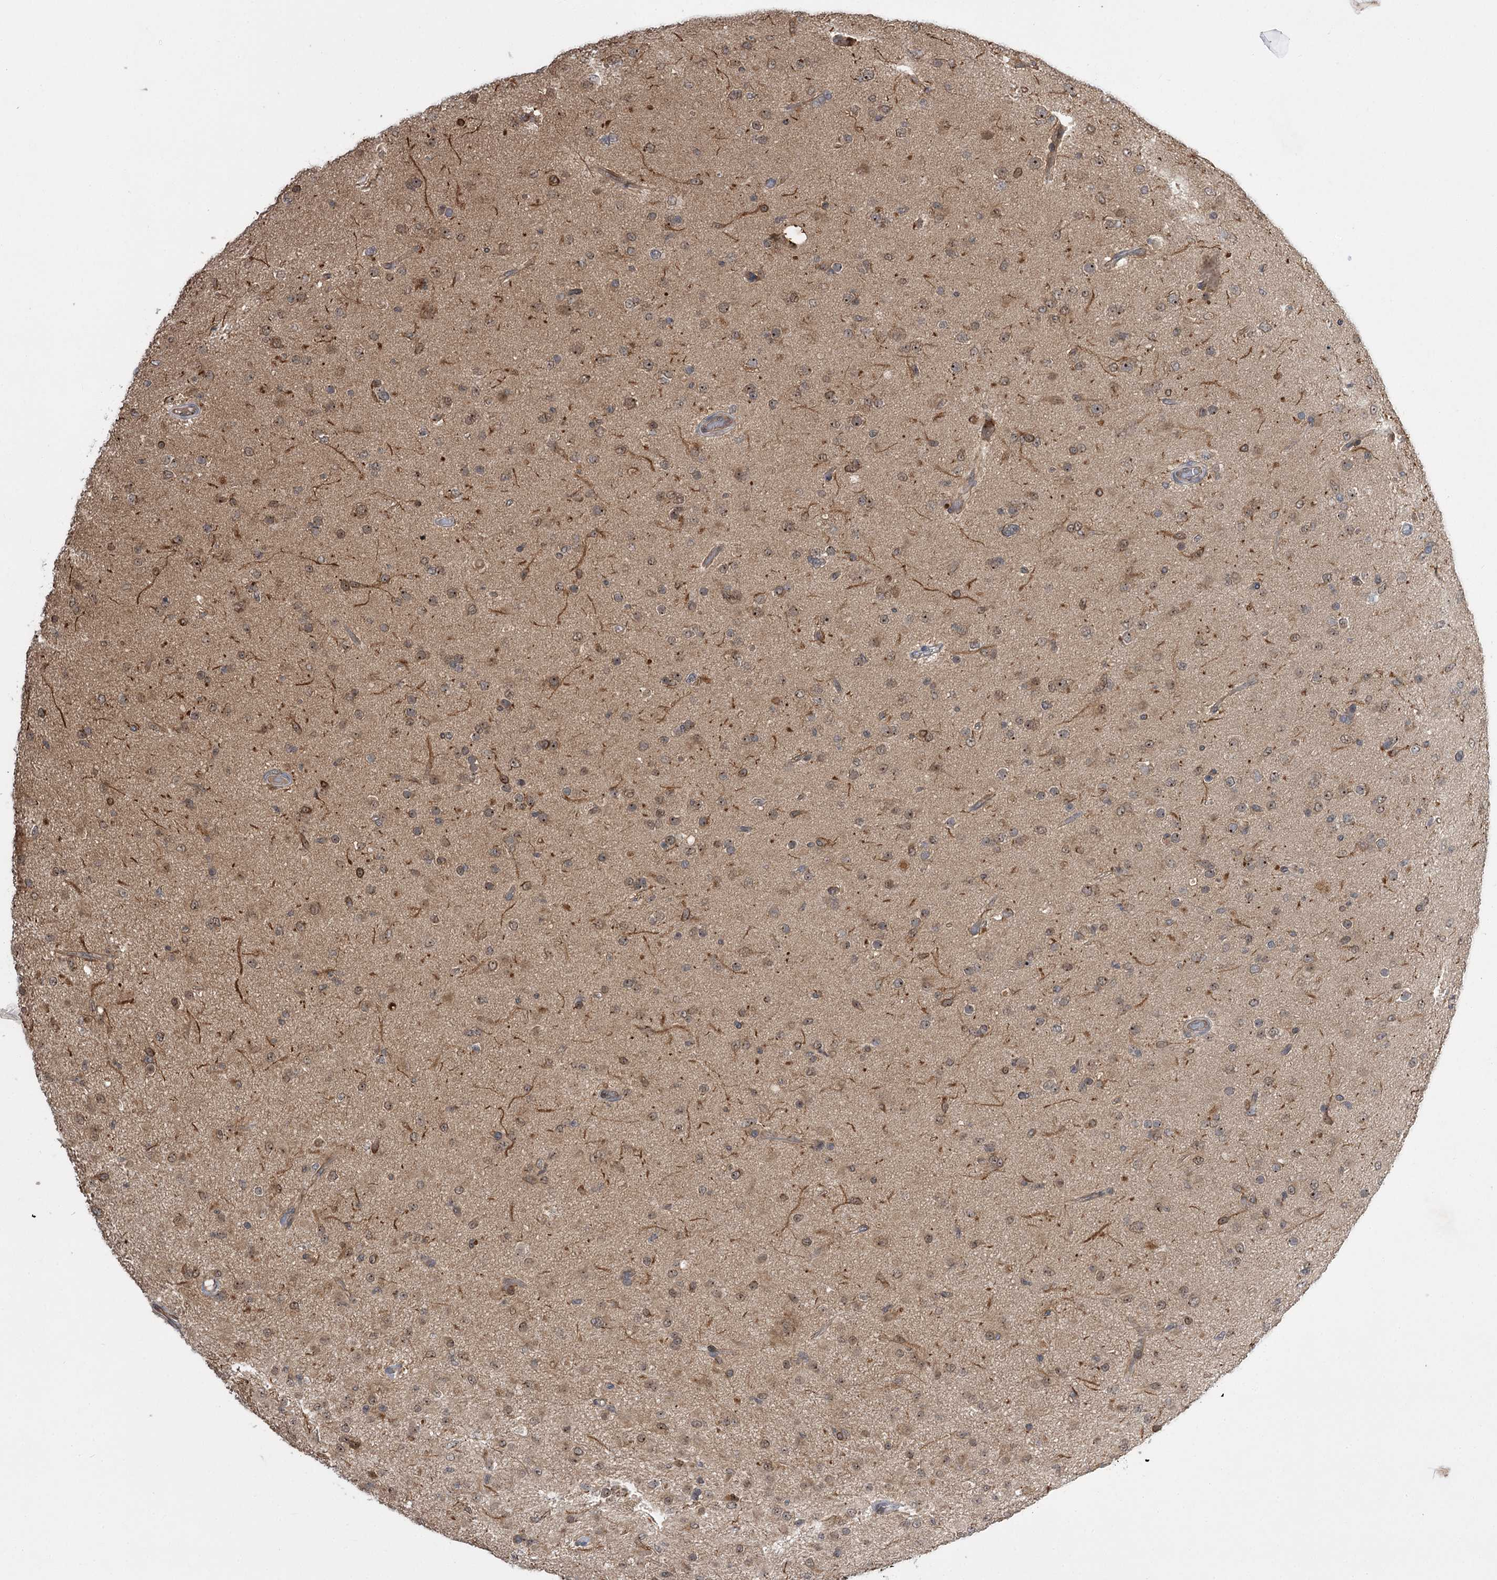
{"staining": {"intensity": "weak", "quantity": ">75%", "location": "nuclear"}, "tissue": "glioma", "cell_type": "Tumor cells", "image_type": "cancer", "snomed": [{"axis": "morphology", "description": "Glioma, malignant, Low grade"}, {"axis": "topography", "description": "Brain"}], "caption": "Approximately >75% of tumor cells in glioma reveal weak nuclear protein staining as visualized by brown immunohistochemical staining.", "gene": "SERGEF", "patient": {"sex": "male", "age": 65}}